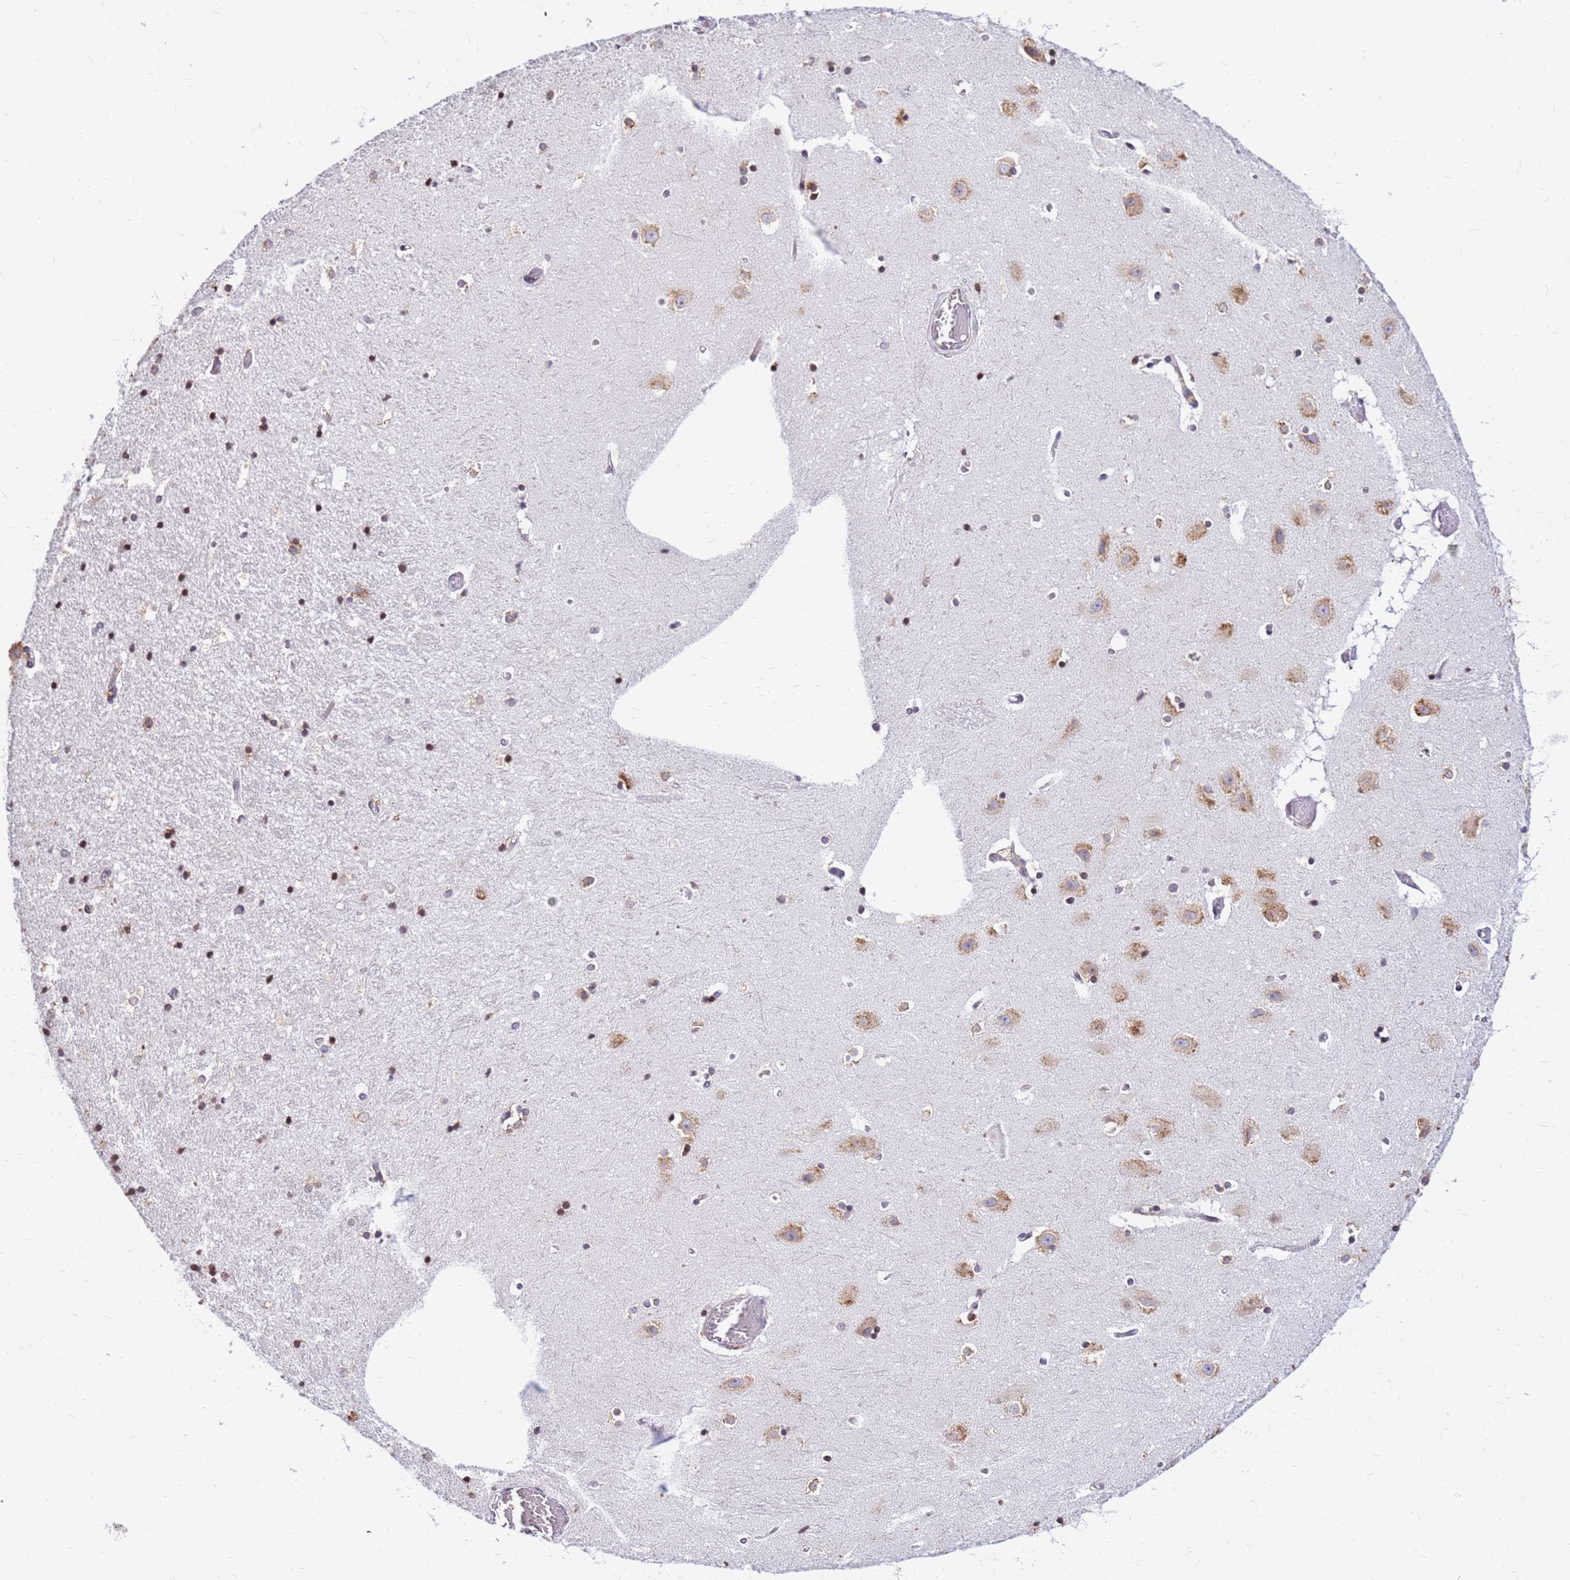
{"staining": {"intensity": "moderate", "quantity": "<25%", "location": "cytoplasmic/membranous"}, "tissue": "hippocampus", "cell_type": "Glial cells", "image_type": "normal", "snomed": [{"axis": "morphology", "description": "Normal tissue, NOS"}, {"axis": "topography", "description": "Hippocampus"}], "caption": "Brown immunohistochemical staining in benign human hippocampus exhibits moderate cytoplasmic/membranous staining in about <25% of glial cells. Using DAB (brown) and hematoxylin (blue) stains, captured at high magnification using brightfield microscopy.", "gene": "SSR4", "patient": {"sex": "female", "age": 52}}